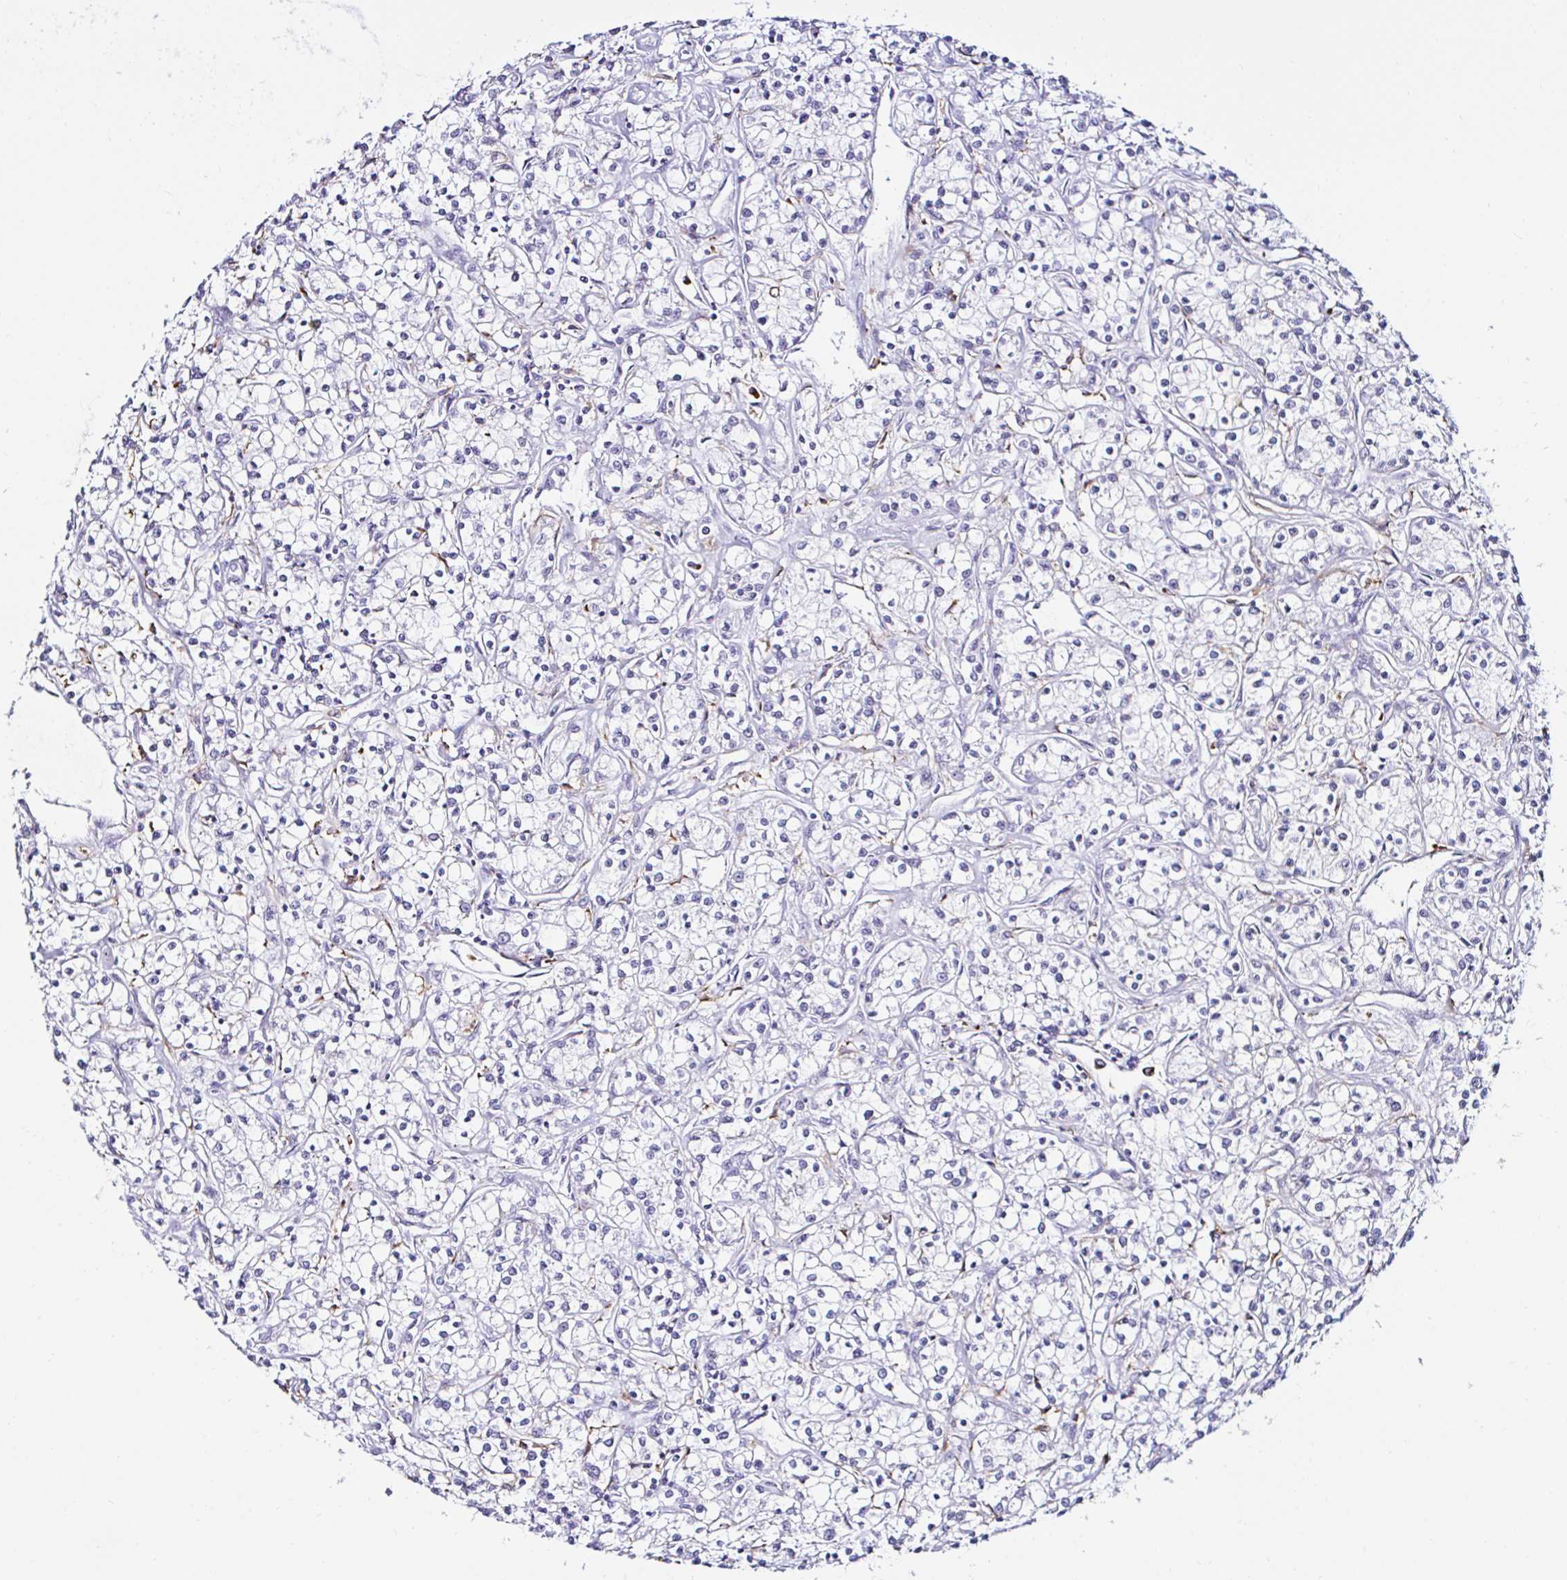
{"staining": {"intensity": "negative", "quantity": "none", "location": "none"}, "tissue": "renal cancer", "cell_type": "Tumor cells", "image_type": "cancer", "snomed": [{"axis": "morphology", "description": "Adenocarcinoma, NOS"}, {"axis": "topography", "description": "Kidney"}], "caption": "High magnification brightfield microscopy of renal adenocarcinoma stained with DAB (3,3'-diaminobenzidine) (brown) and counterstained with hematoxylin (blue): tumor cells show no significant positivity.", "gene": "CYBB", "patient": {"sex": "female", "age": 59}}